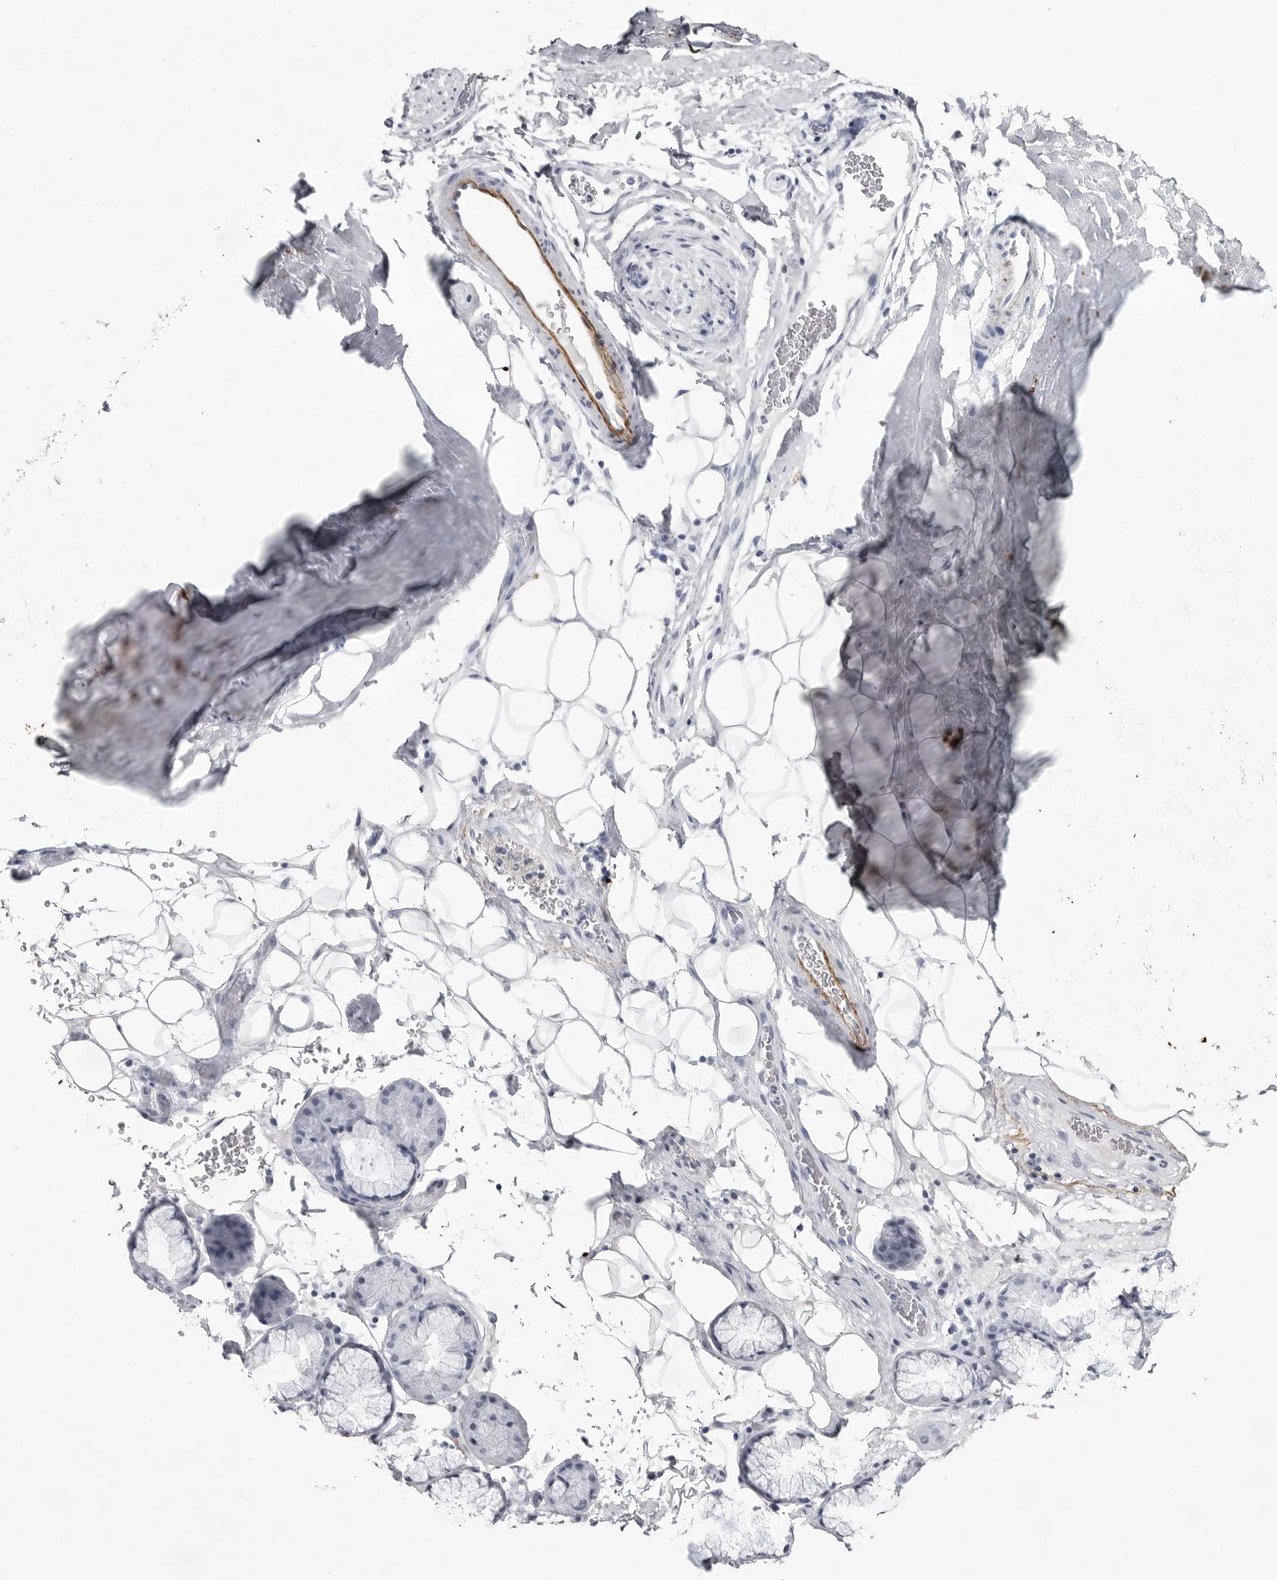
{"staining": {"intensity": "negative", "quantity": "none", "location": "none"}, "tissue": "adipose tissue", "cell_type": "Adipocytes", "image_type": "normal", "snomed": [{"axis": "morphology", "description": "Normal tissue, NOS"}, {"axis": "topography", "description": "Cartilage tissue"}], "caption": "This is an immunohistochemistry photomicrograph of unremarkable human adipose tissue. There is no staining in adipocytes.", "gene": "COL26A1", "patient": {"sex": "female", "age": 63}}